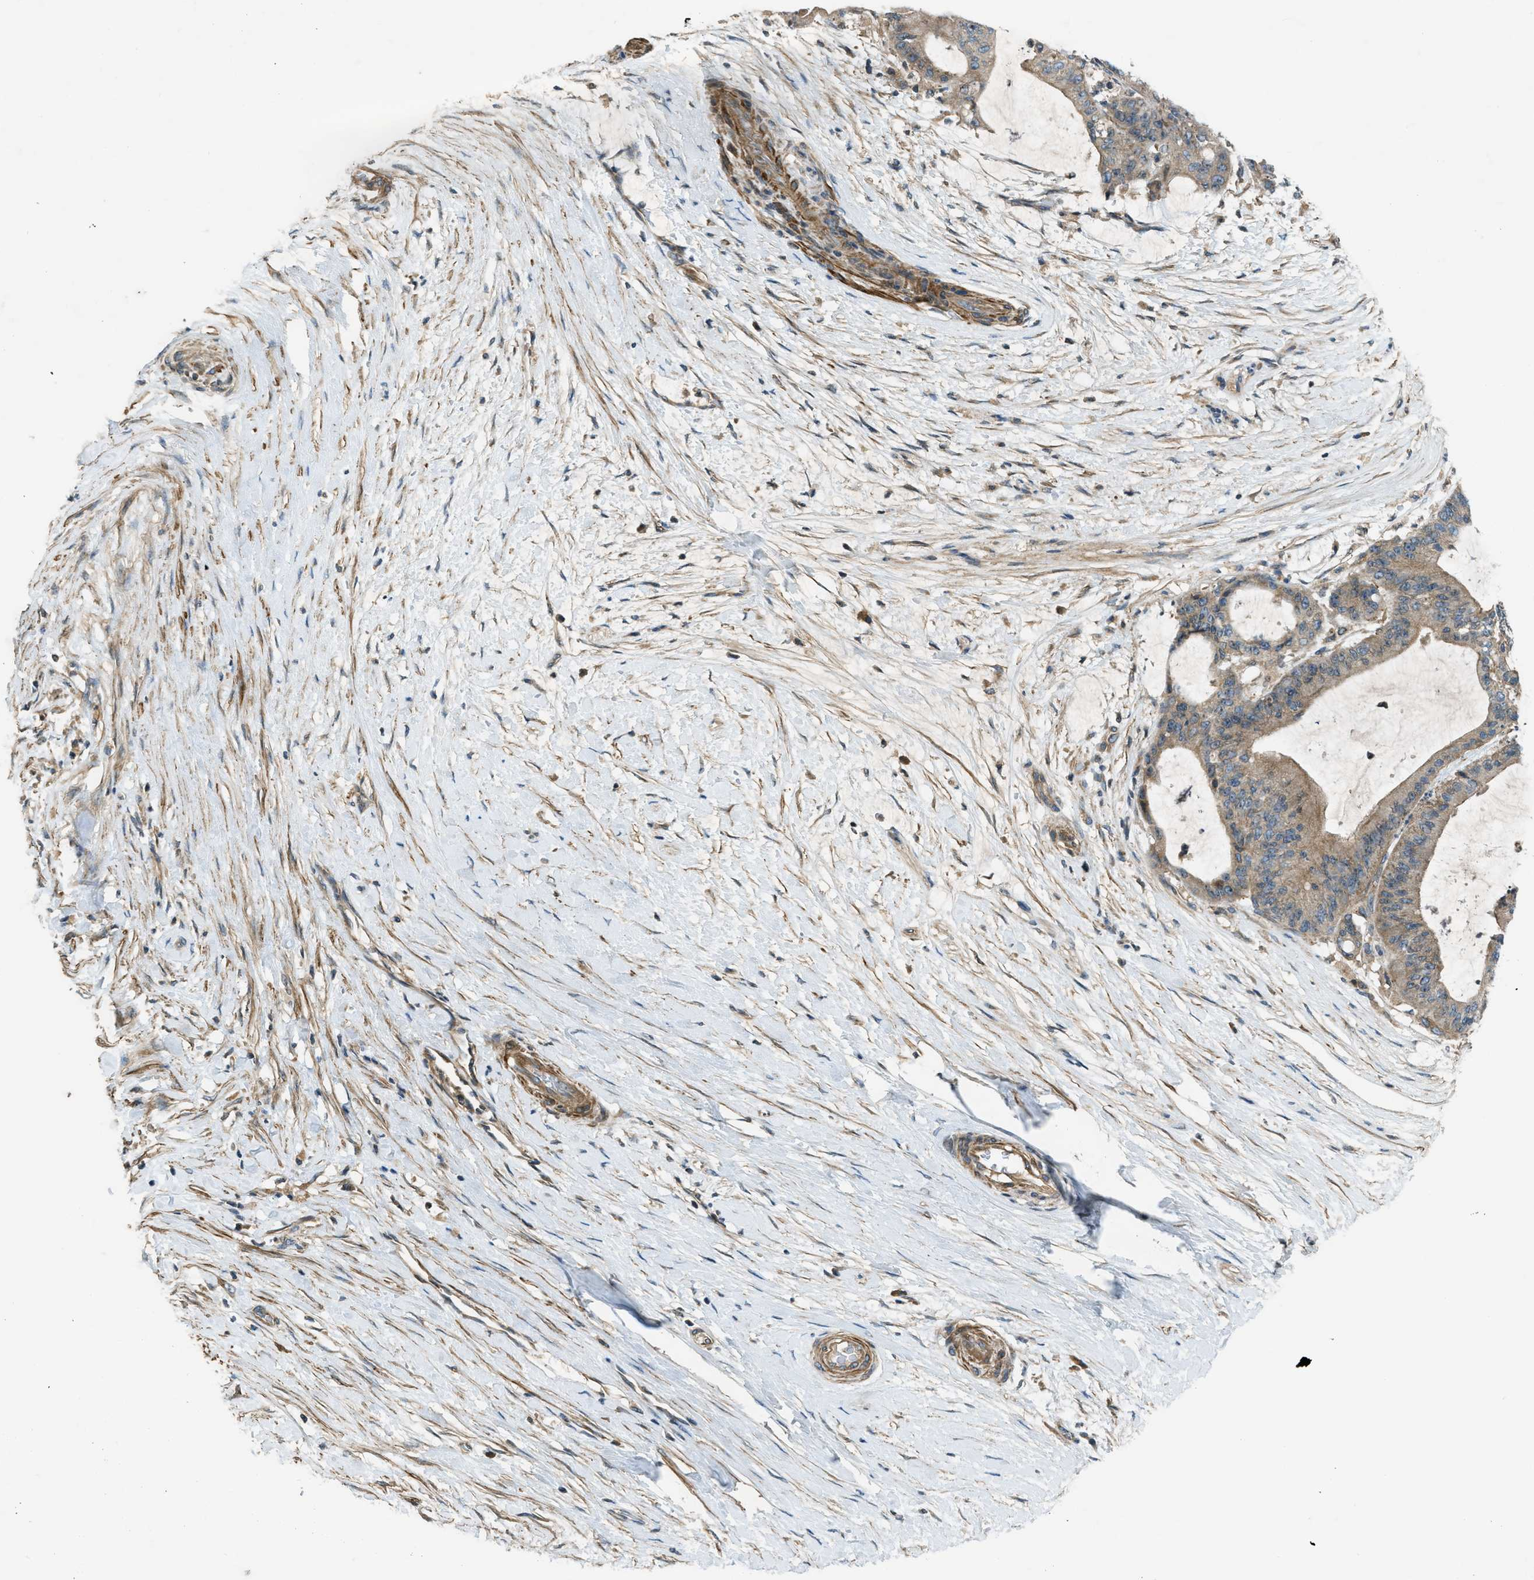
{"staining": {"intensity": "moderate", "quantity": ">75%", "location": "cytoplasmic/membranous"}, "tissue": "liver cancer", "cell_type": "Tumor cells", "image_type": "cancer", "snomed": [{"axis": "morphology", "description": "Cholangiocarcinoma"}, {"axis": "topography", "description": "Liver"}], "caption": "A medium amount of moderate cytoplasmic/membranous positivity is appreciated in approximately >75% of tumor cells in liver cancer tissue.", "gene": "VEZT", "patient": {"sex": "female", "age": 73}}